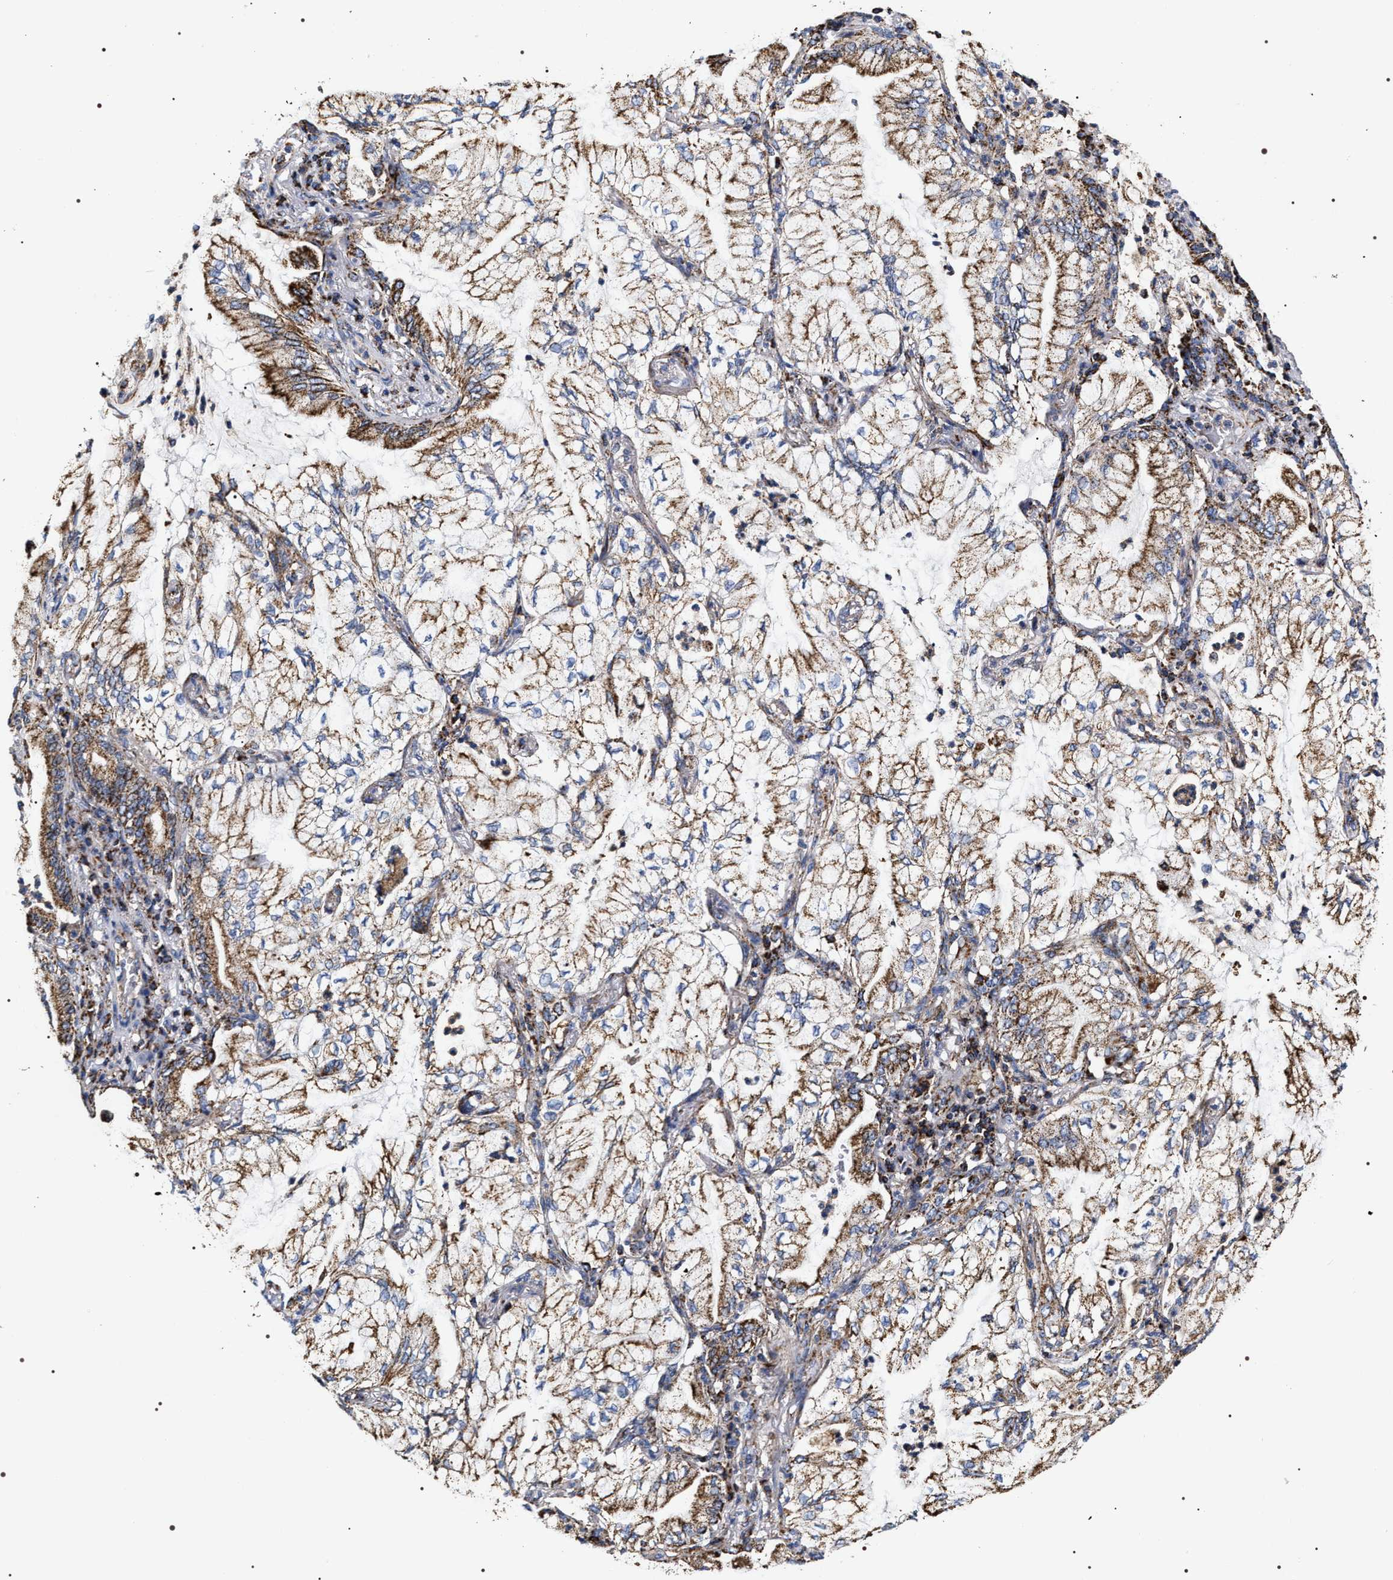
{"staining": {"intensity": "moderate", "quantity": ">75%", "location": "cytoplasmic/membranous"}, "tissue": "lung cancer", "cell_type": "Tumor cells", "image_type": "cancer", "snomed": [{"axis": "morphology", "description": "Adenocarcinoma, NOS"}, {"axis": "topography", "description": "Lung"}], "caption": "Moderate cytoplasmic/membranous expression is seen in approximately >75% of tumor cells in lung cancer.", "gene": "COG5", "patient": {"sex": "female", "age": 70}}